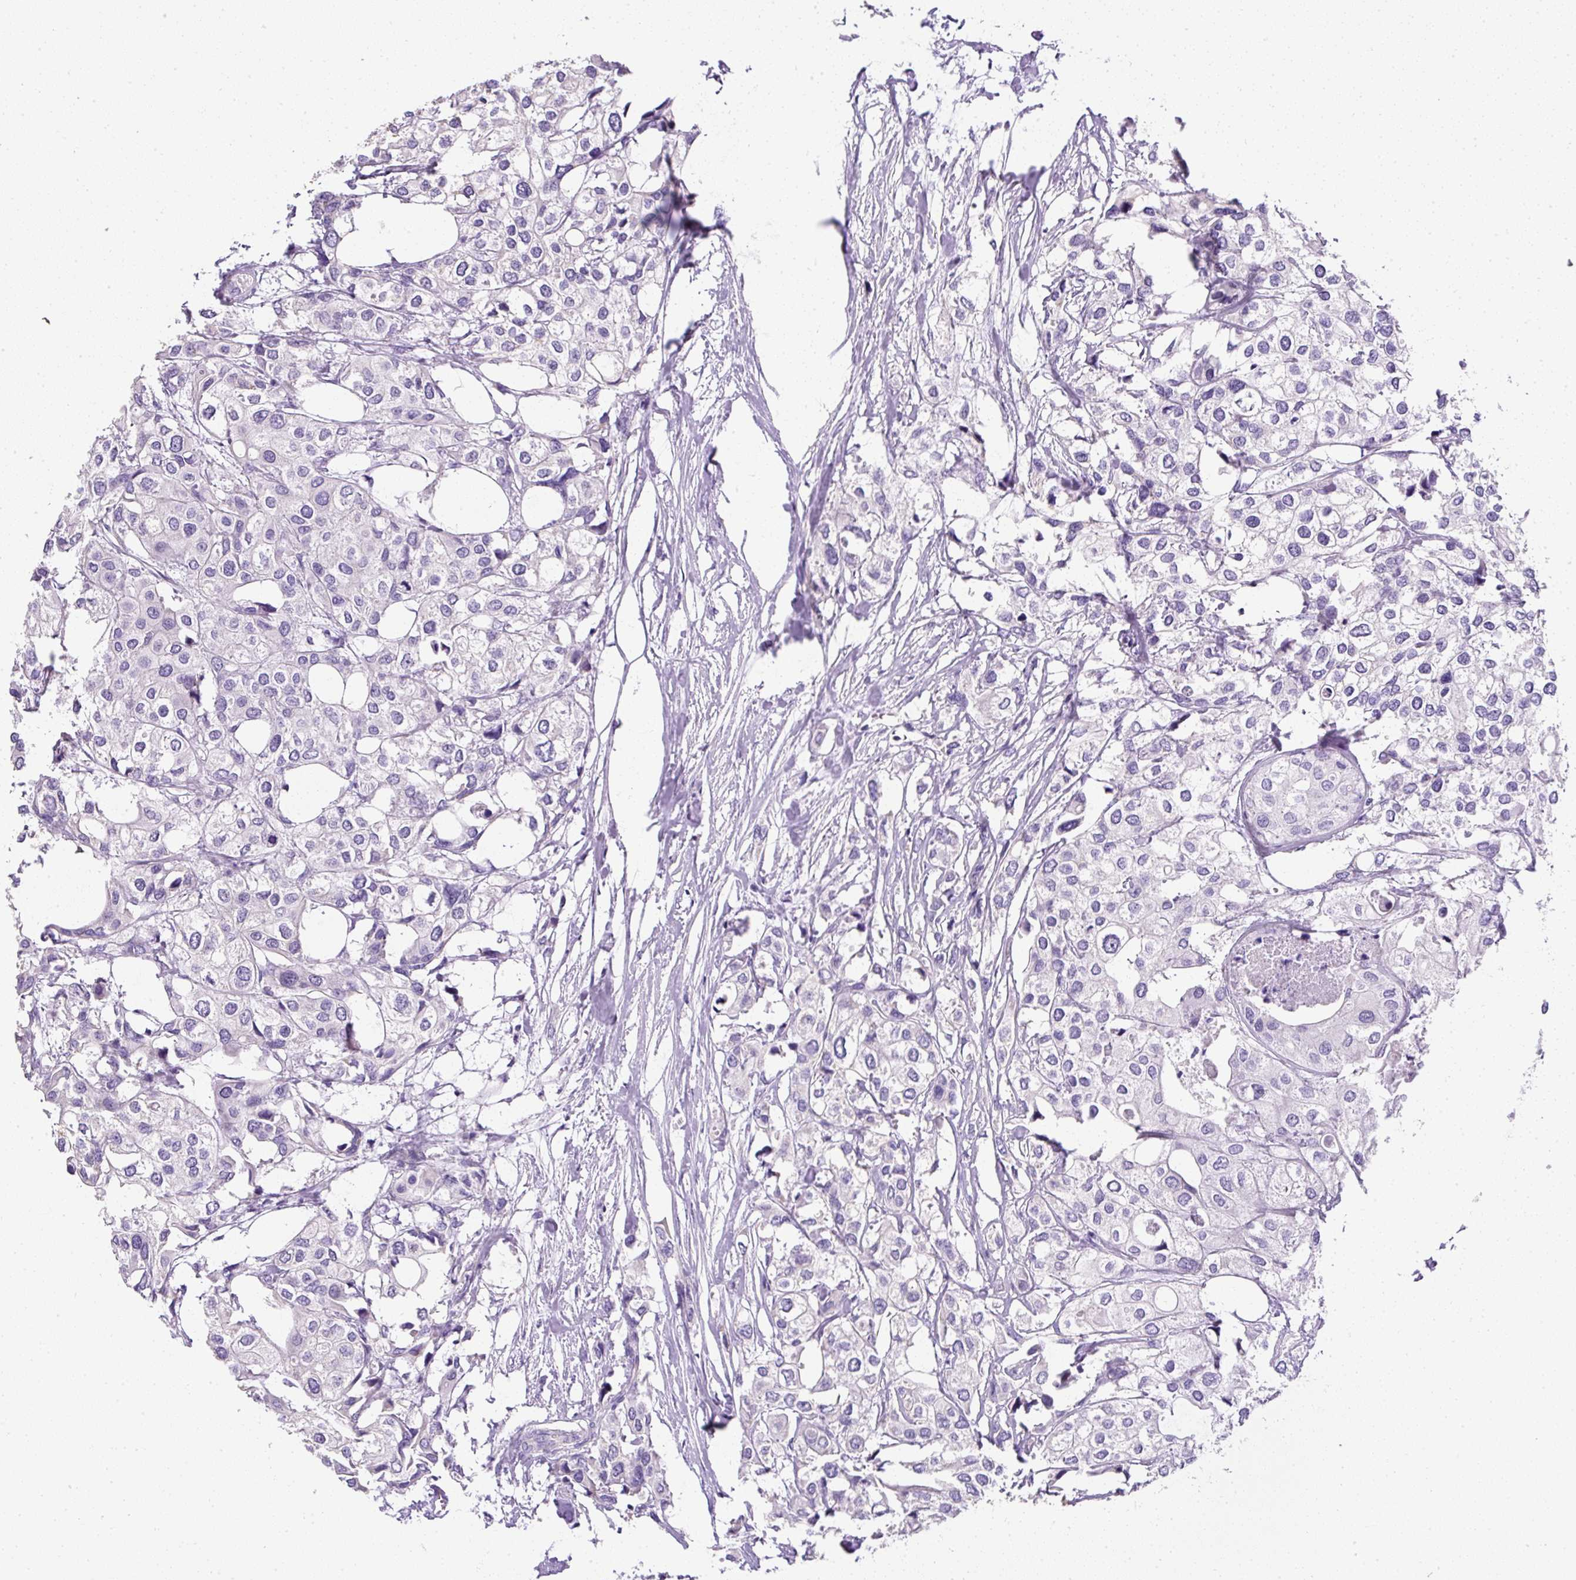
{"staining": {"intensity": "negative", "quantity": "none", "location": "none"}, "tissue": "urothelial cancer", "cell_type": "Tumor cells", "image_type": "cancer", "snomed": [{"axis": "morphology", "description": "Urothelial carcinoma, High grade"}, {"axis": "topography", "description": "Urinary bladder"}], "caption": "This is an IHC histopathology image of high-grade urothelial carcinoma. There is no positivity in tumor cells.", "gene": "C2CD4C", "patient": {"sex": "male", "age": 64}}